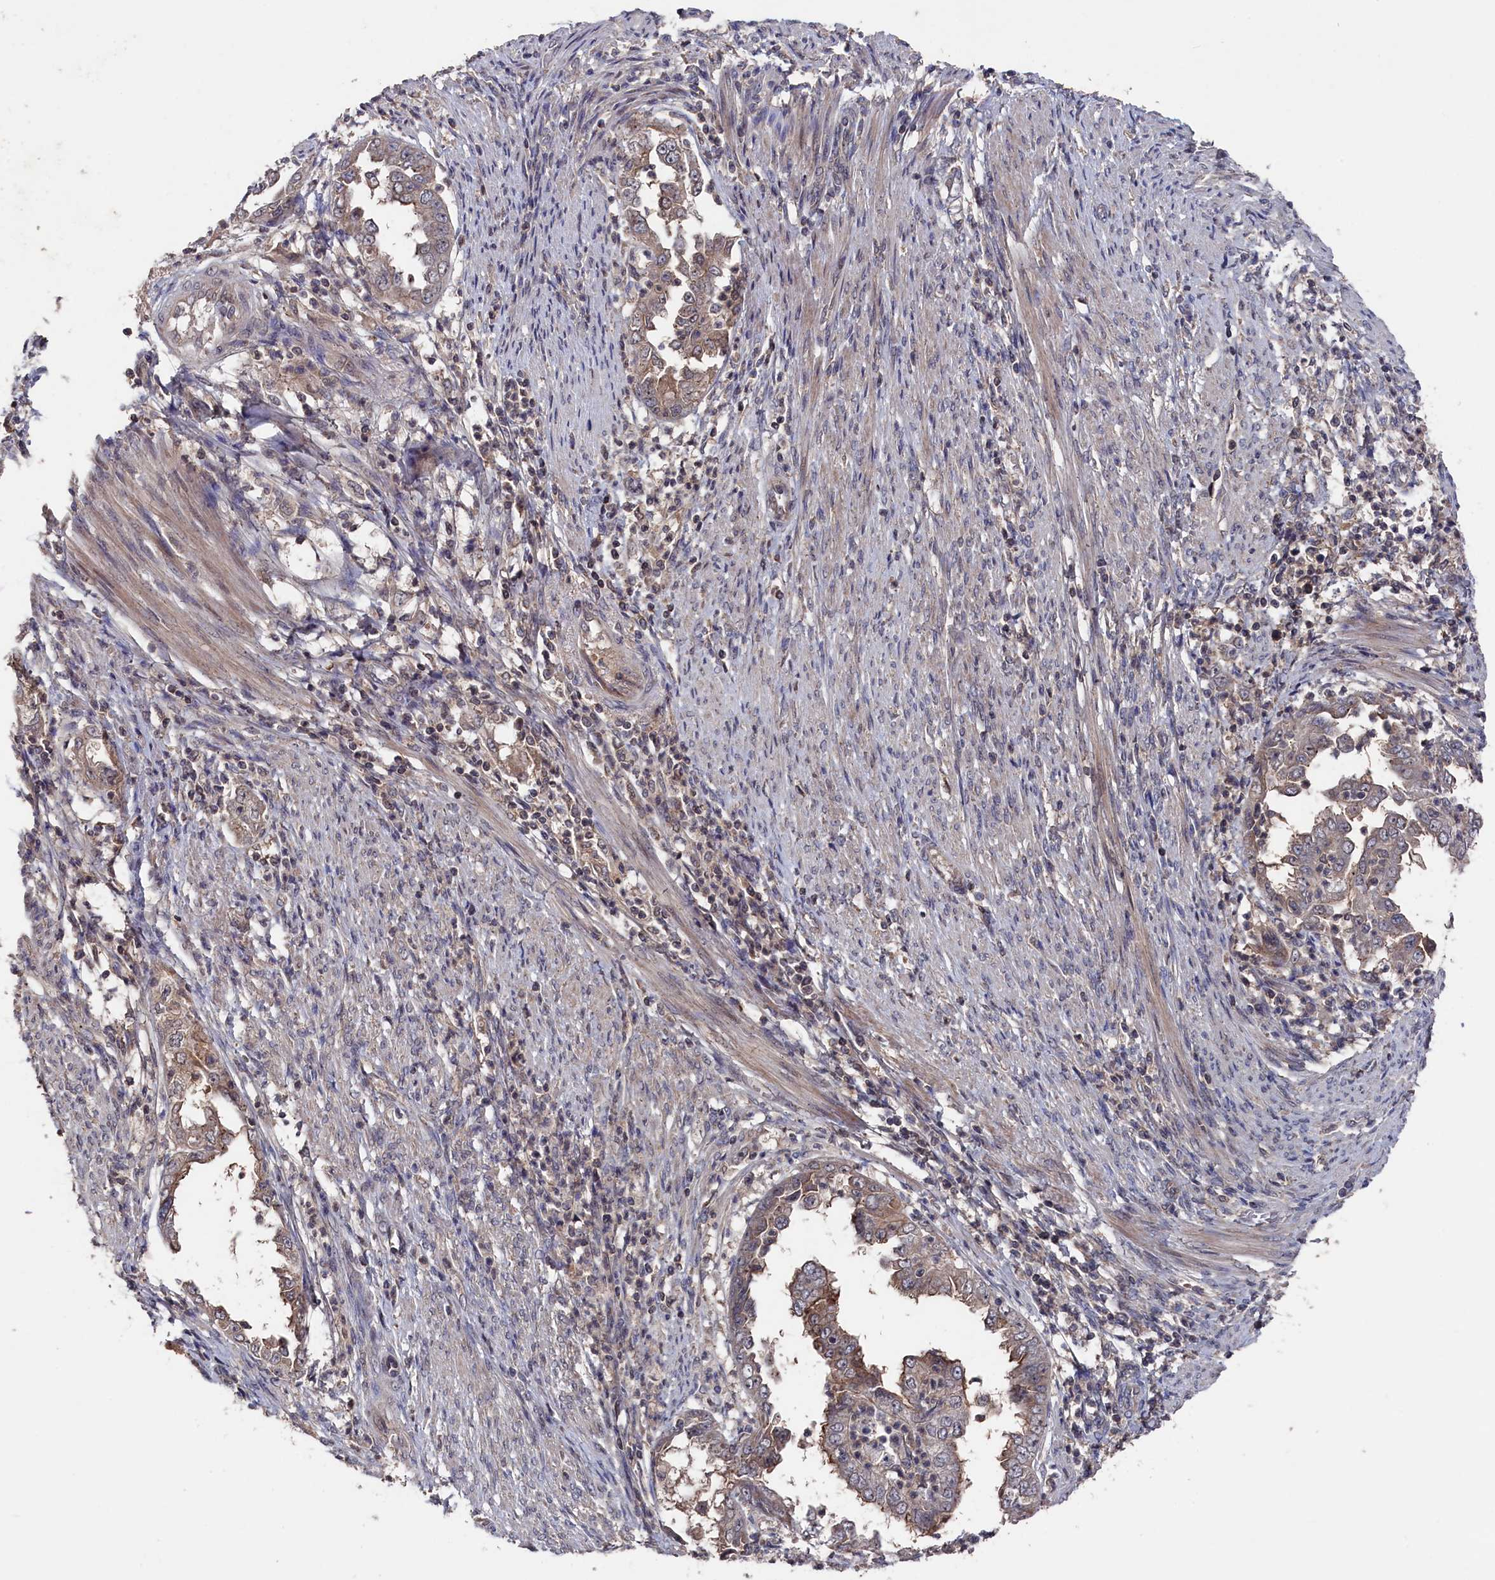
{"staining": {"intensity": "weak", "quantity": "25%-75%", "location": "cytoplasmic/membranous"}, "tissue": "endometrial cancer", "cell_type": "Tumor cells", "image_type": "cancer", "snomed": [{"axis": "morphology", "description": "Adenocarcinoma, NOS"}, {"axis": "topography", "description": "Endometrium"}], "caption": "The immunohistochemical stain highlights weak cytoplasmic/membranous positivity in tumor cells of endometrial cancer tissue.", "gene": "TMC5", "patient": {"sex": "female", "age": 85}}